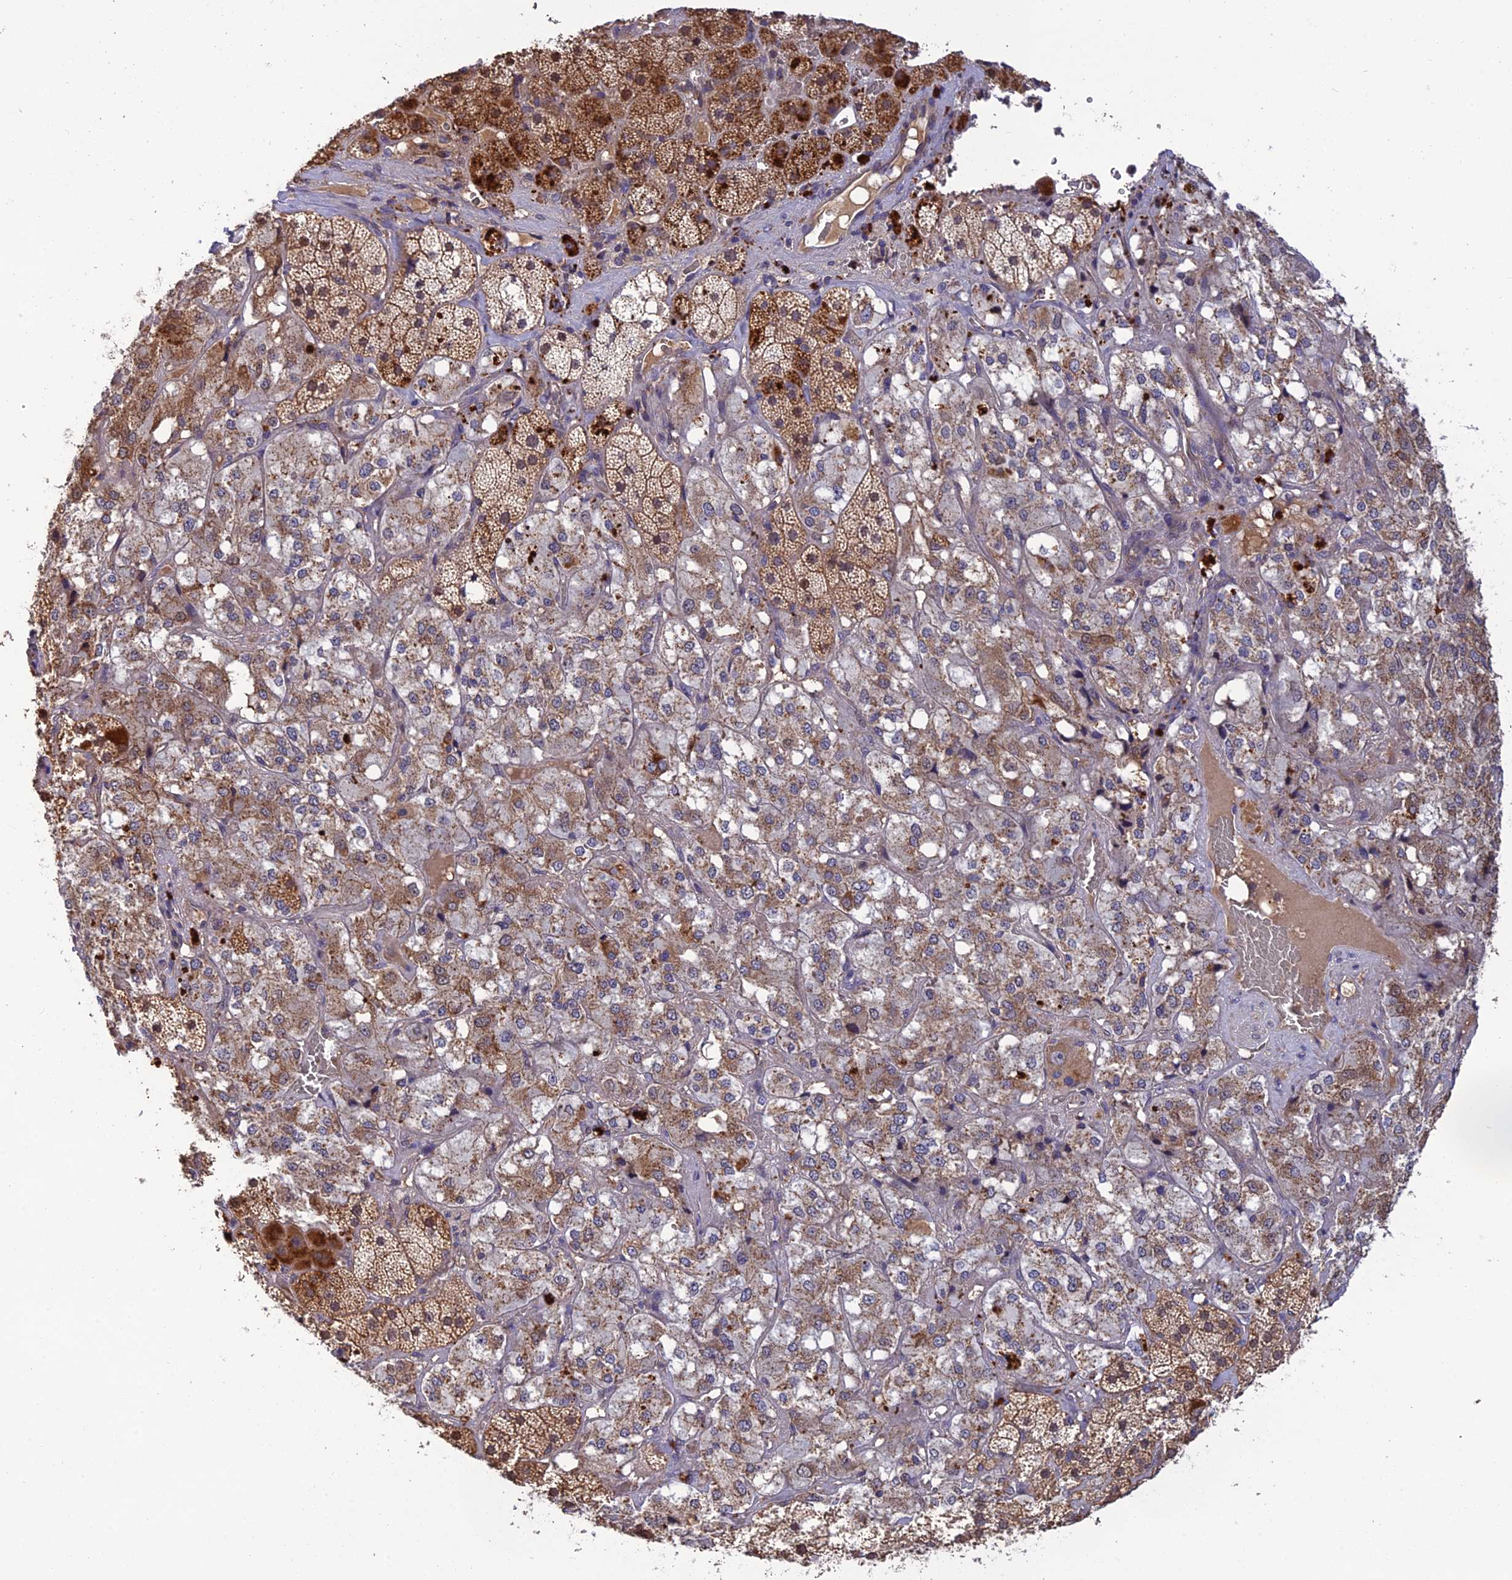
{"staining": {"intensity": "strong", "quantity": "25%-75%", "location": "cytoplasmic/membranous"}, "tissue": "adrenal gland", "cell_type": "Glandular cells", "image_type": "normal", "snomed": [{"axis": "morphology", "description": "Normal tissue, NOS"}, {"axis": "topography", "description": "Adrenal gland"}], "caption": "Human adrenal gland stained with a brown dye reveals strong cytoplasmic/membranous positive expression in about 25%-75% of glandular cells.", "gene": "PZP", "patient": {"sex": "male", "age": 57}}